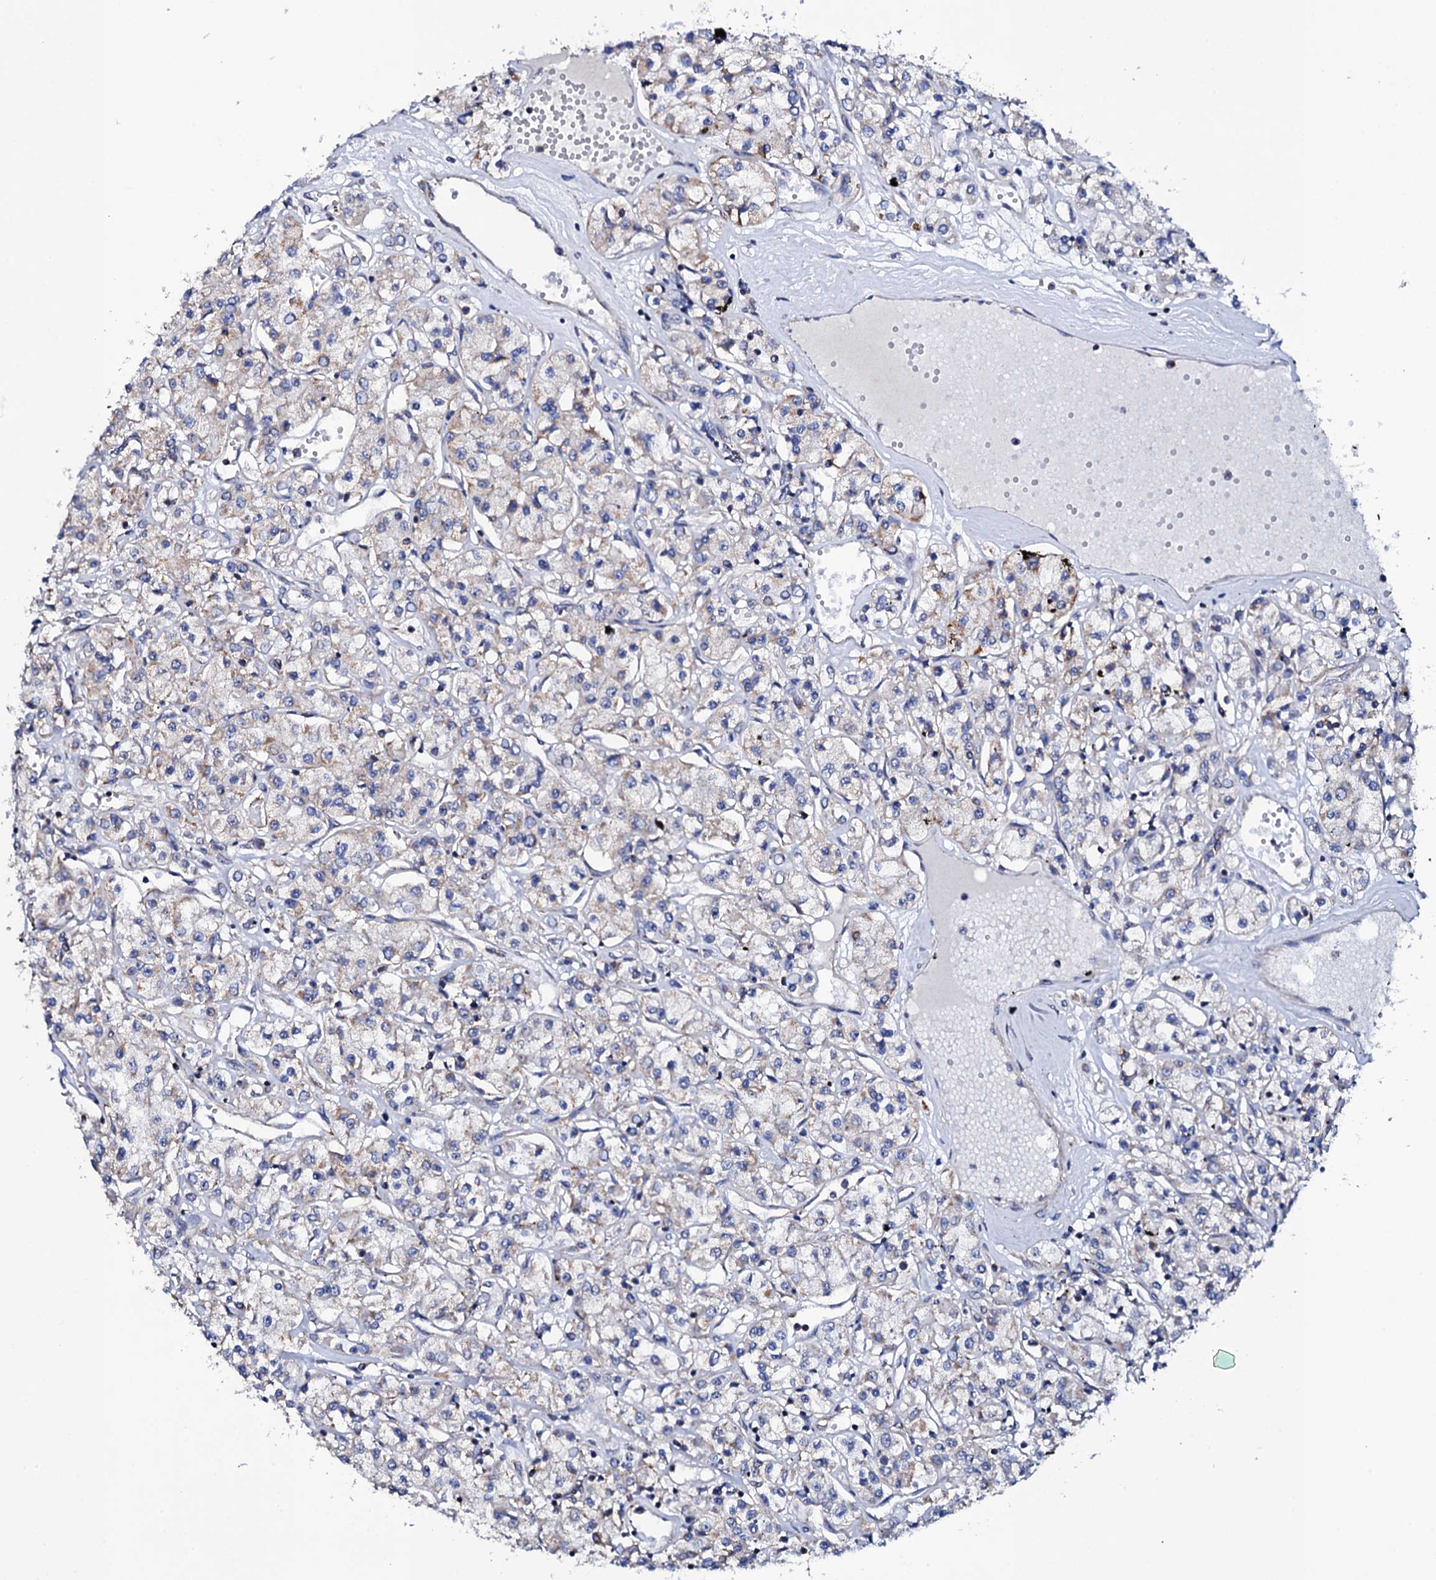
{"staining": {"intensity": "negative", "quantity": "none", "location": "none"}, "tissue": "renal cancer", "cell_type": "Tumor cells", "image_type": "cancer", "snomed": [{"axis": "morphology", "description": "Adenocarcinoma, NOS"}, {"axis": "topography", "description": "Kidney"}], "caption": "The micrograph demonstrates no staining of tumor cells in renal cancer.", "gene": "TCAF2", "patient": {"sex": "female", "age": 59}}